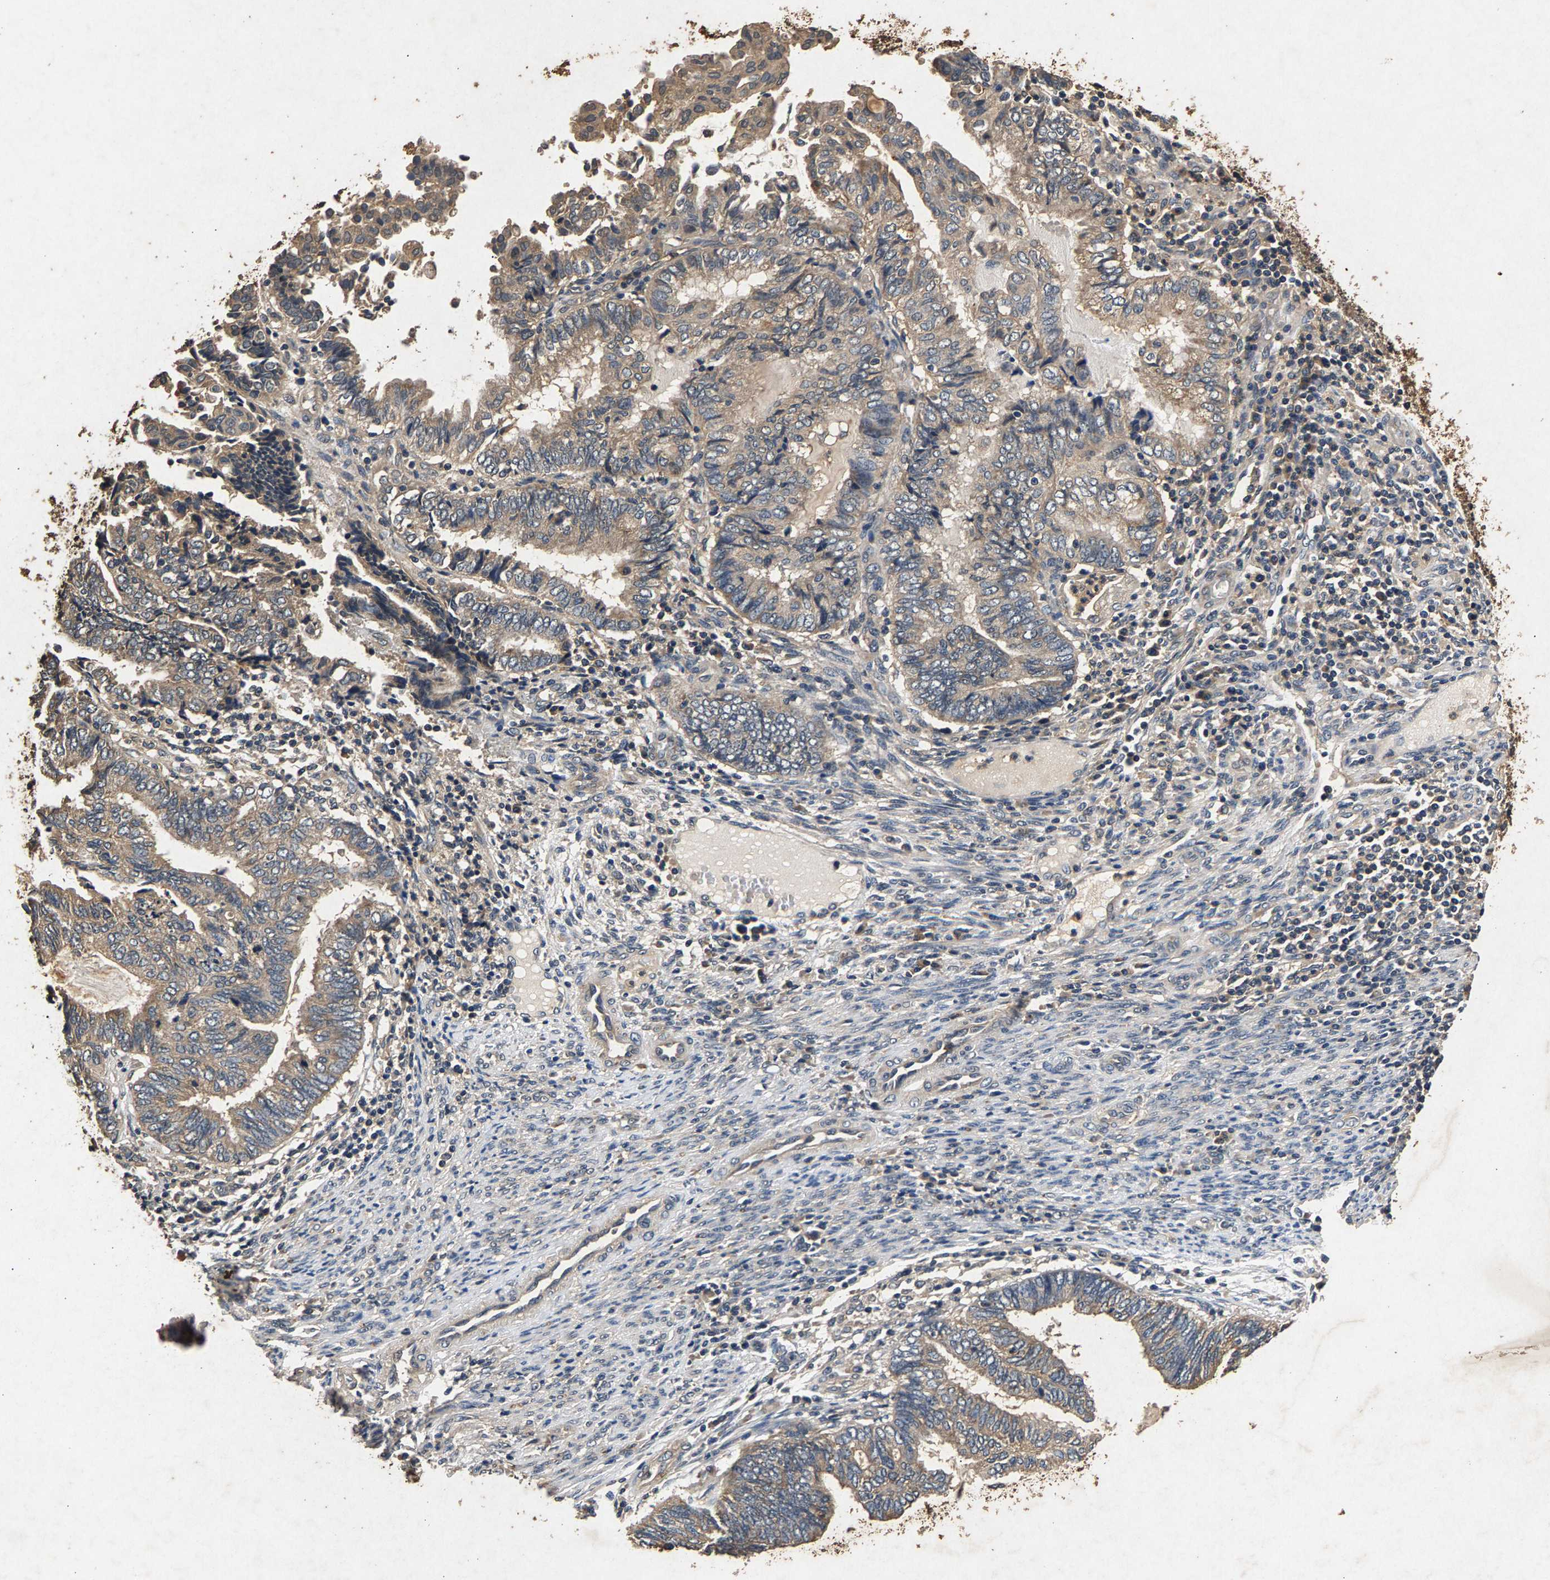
{"staining": {"intensity": "weak", "quantity": ">75%", "location": "cytoplasmic/membranous"}, "tissue": "endometrial cancer", "cell_type": "Tumor cells", "image_type": "cancer", "snomed": [{"axis": "morphology", "description": "Adenocarcinoma, NOS"}, {"axis": "topography", "description": "Uterus"}, {"axis": "topography", "description": "Endometrium"}], "caption": "A high-resolution histopathology image shows immunohistochemistry (IHC) staining of adenocarcinoma (endometrial), which reveals weak cytoplasmic/membranous expression in about >75% of tumor cells.", "gene": "PPP1CC", "patient": {"sex": "female", "age": 70}}